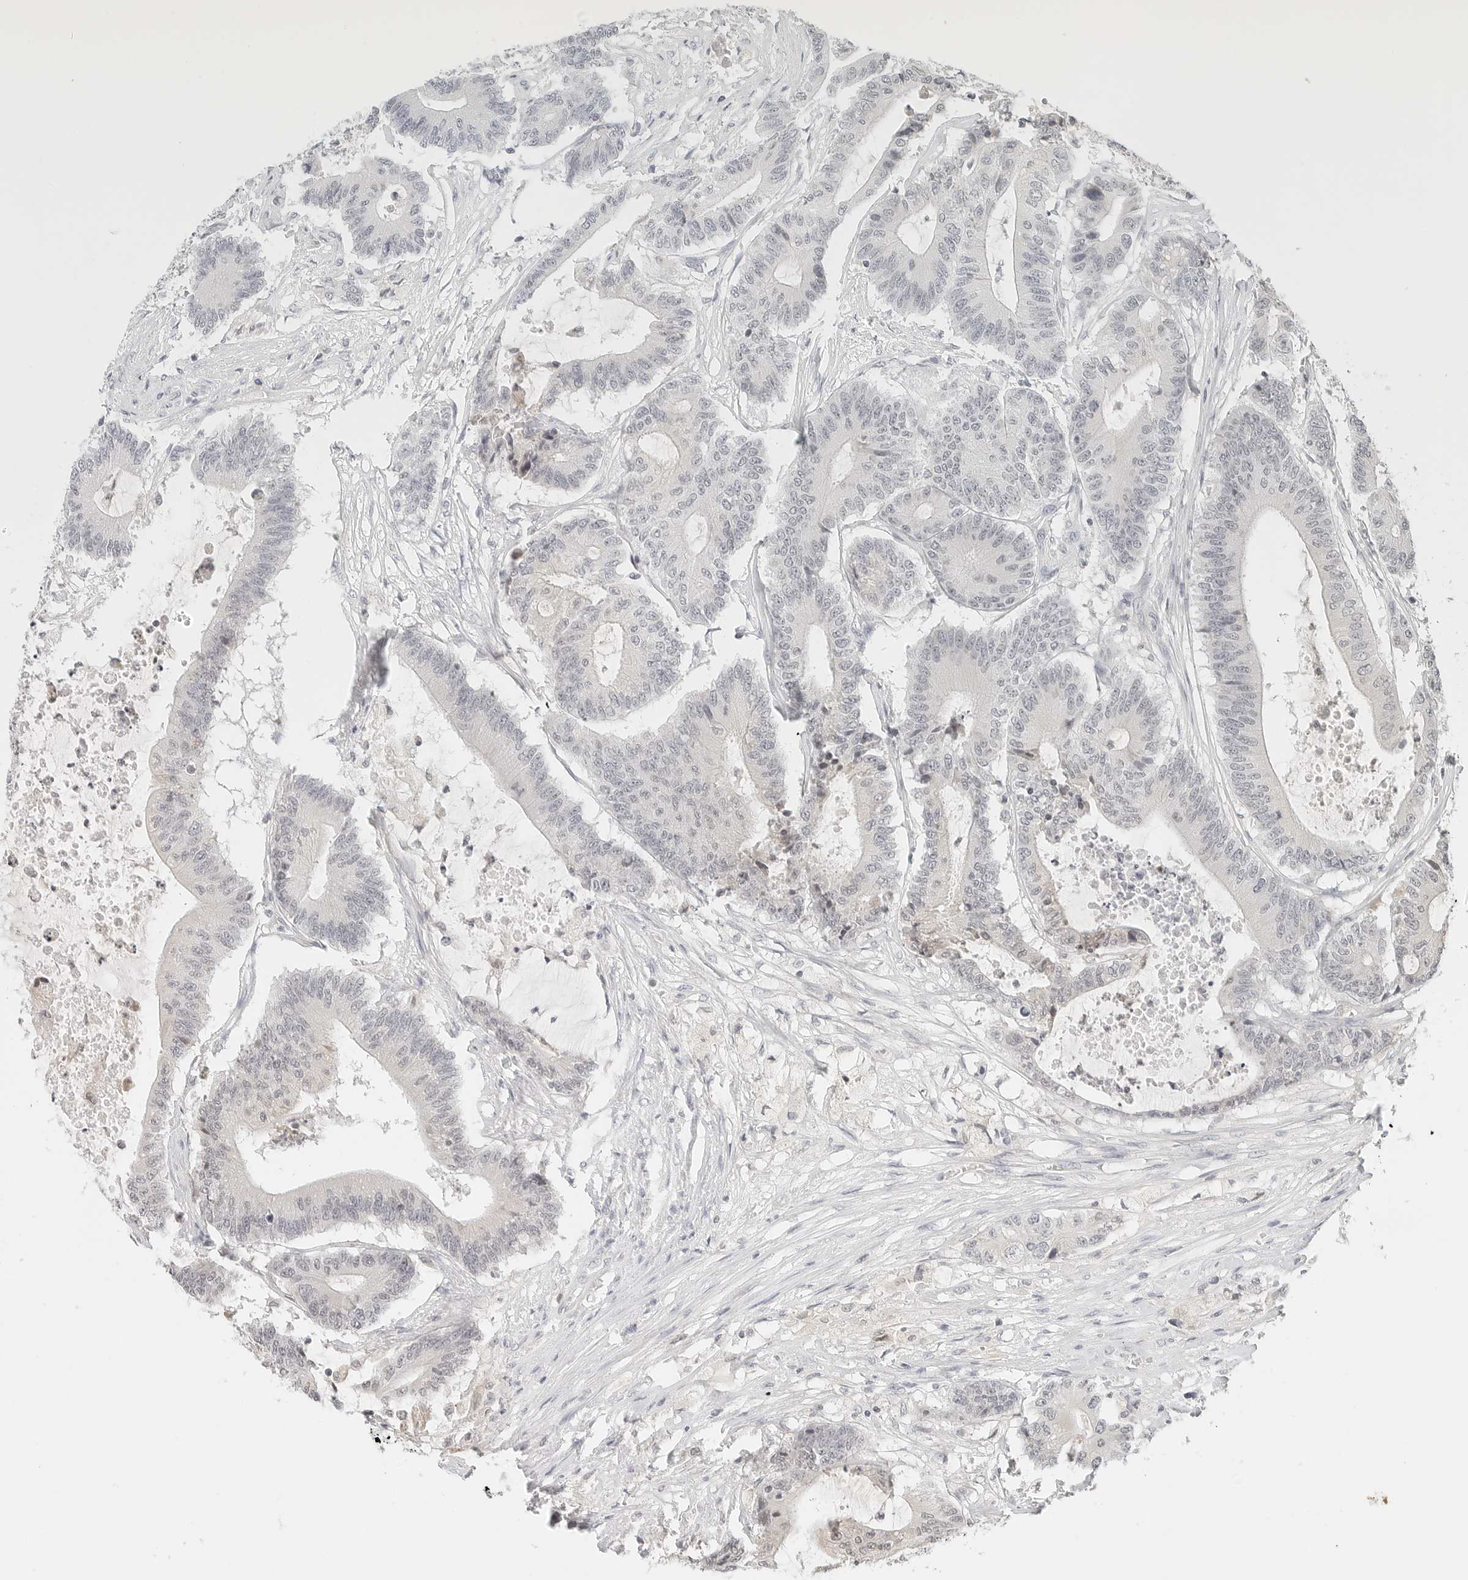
{"staining": {"intensity": "negative", "quantity": "none", "location": "none"}, "tissue": "colorectal cancer", "cell_type": "Tumor cells", "image_type": "cancer", "snomed": [{"axis": "morphology", "description": "Adenocarcinoma, NOS"}, {"axis": "topography", "description": "Colon"}], "caption": "An IHC micrograph of colorectal cancer is shown. There is no staining in tumor cells of colorectal cancer. Brightfield microscopy of IHC stained with DAB (3,3'-diaminobenzidine) (brown) and hematoxylin (blue), captured at high magnification.", "gene": "NEO1", "patient": {"sex": "female", "age": 84}}